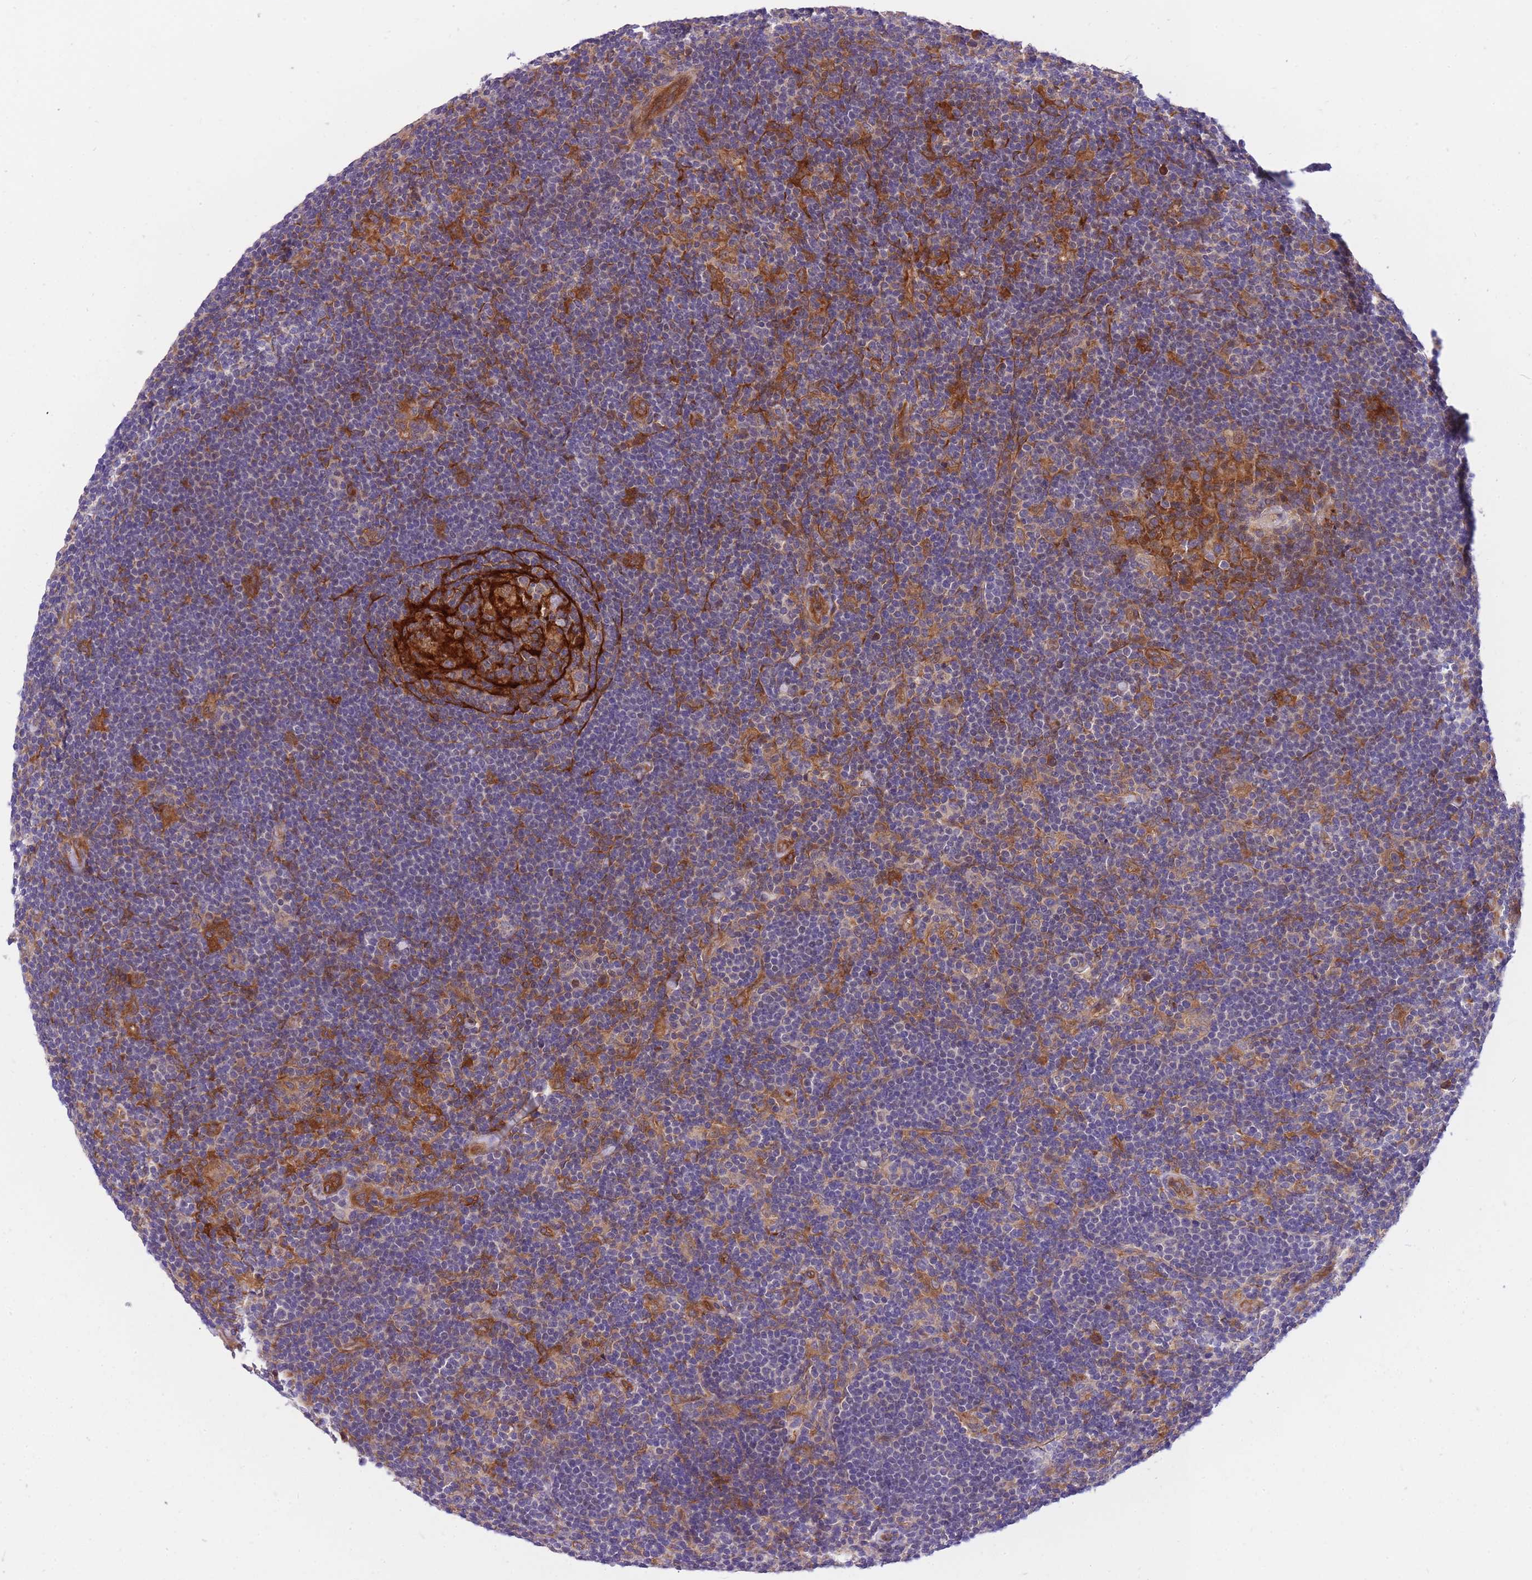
{"staining": {"intensity": "negative", "quantity": "none", "location": "none"}, "tissue": "lymphoma", "cell_type": "Tumor cells", "image_type": "cancer", "snomed": [{"axis": "morphology", "description": "Hodgkin's disease, NOS"}, {"axis": "topography", "description": "Lymph node"}], "caption": "There is no significant staining in tumor cells of lymphoma. (Stains: DAB immunohistochemistry (IHC) with hematoxylin counter stain, Microscopy: brightfield microscopy at high magnification).", "gene": "CRYGN", "patient": {"sex": "female", "age": 57}}